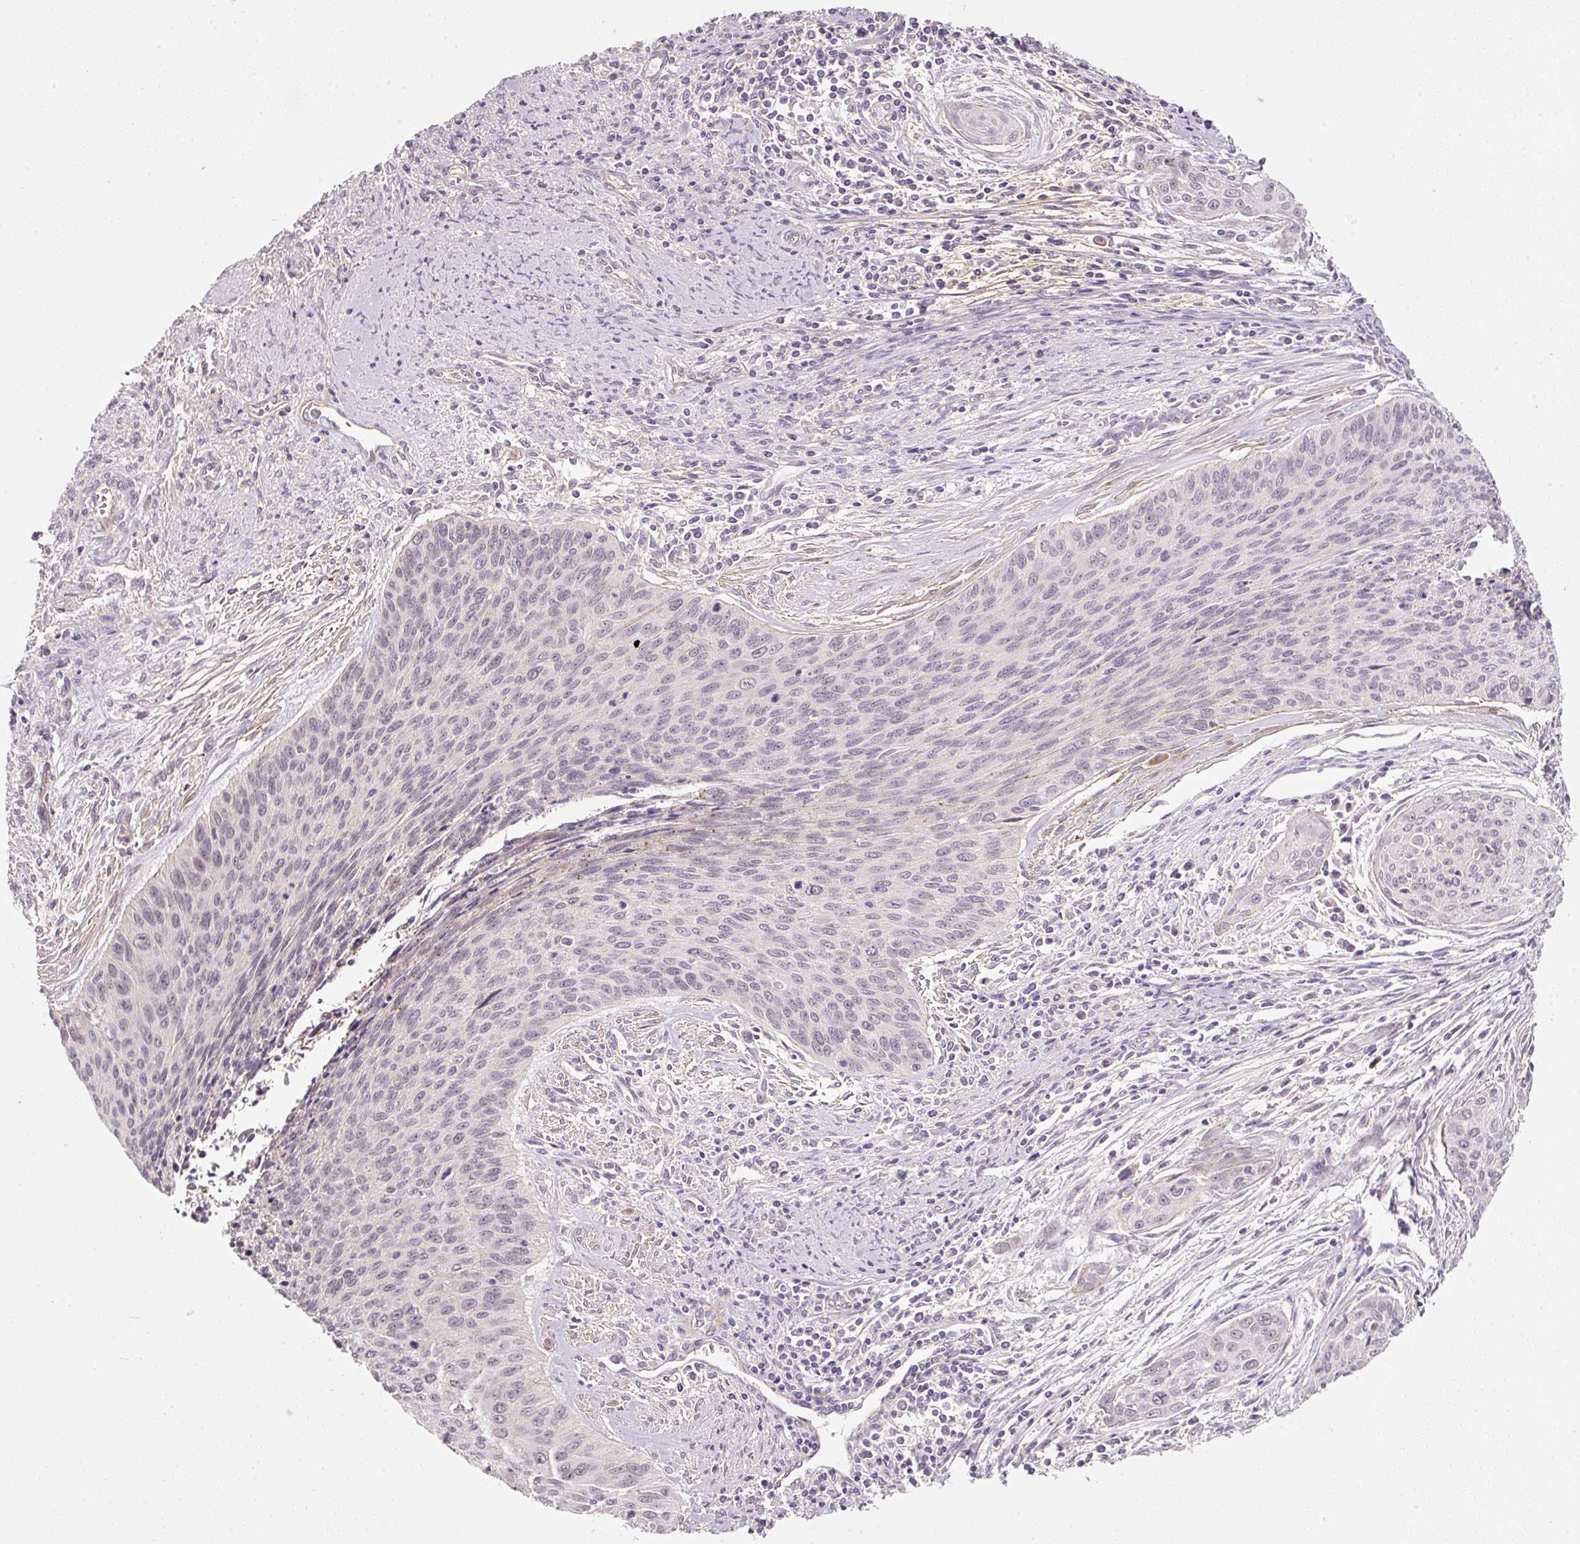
{"staining": {"intensity": "negative", "quantity": "none", "location": "none"}, "tissue": "cervical cancer", "cell_type": "Tumor cells", "image_type": "cancer", "snomed": [{"axis": "morphology", "description": "Squamous cell carcinoma, NOS"}, {"axis": "topography", "description": "Cervix"}], "caption": "Tumor cells show no significant expression in squamous cell carcinoma (cervical).", "gene": "TIRAP", "patient": {"sex": "female", "age": 55}}